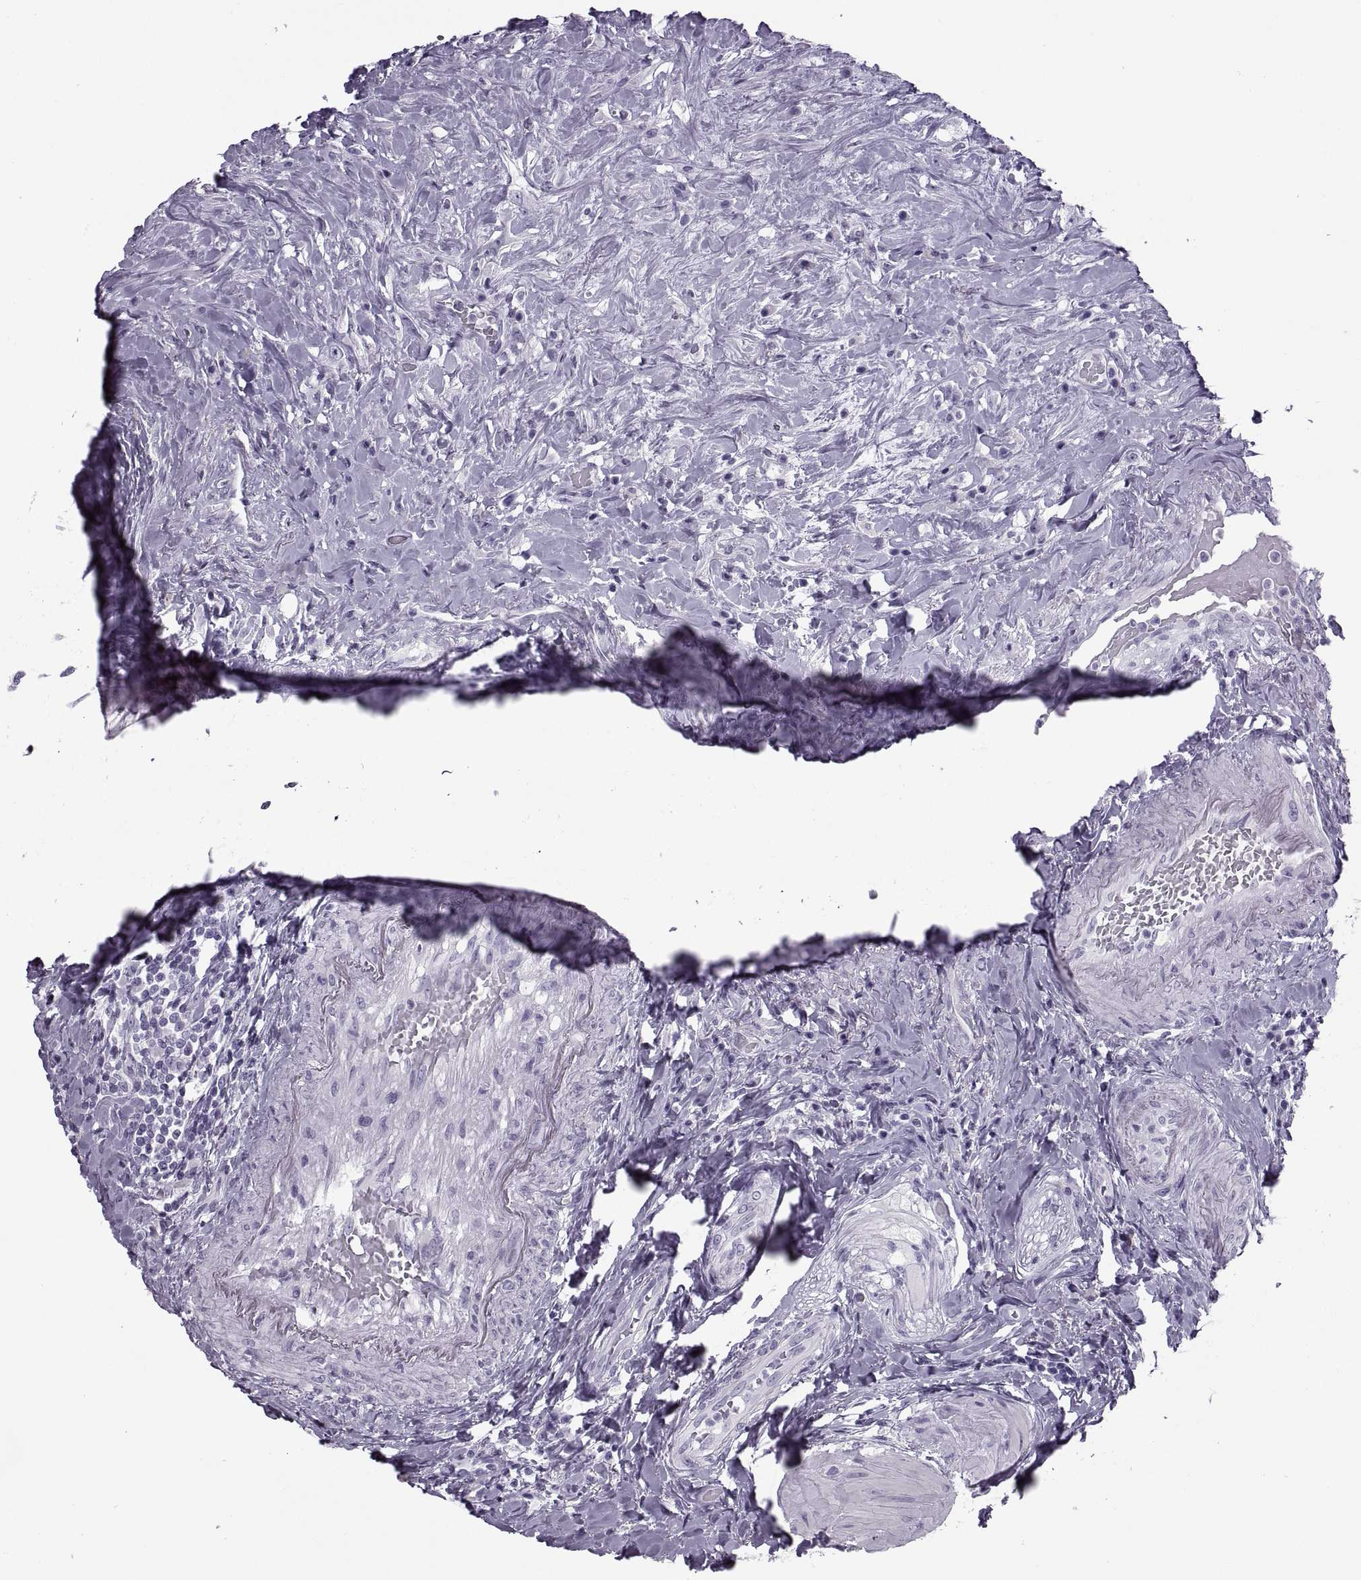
{"staining": {"intensity": "negative", "quantity": "none", "location": "none"}, "tissue": "urothelial cancer", "cell_type": "Tumor cells", "image_type": "cancer", "snomed": [{"axis": "morphology", "description": "Urothelial carcinoma, High grade"}, {"axis": "topography", "description": "Urinary bladder"}], "caption": "High-grade urothelial carcinoma stained for a protein using immunohistochemistry (IHC) reveals no expression tumor cells.", "gene": "RLBP1", "patient": {"sex": "male", "age": 79}}